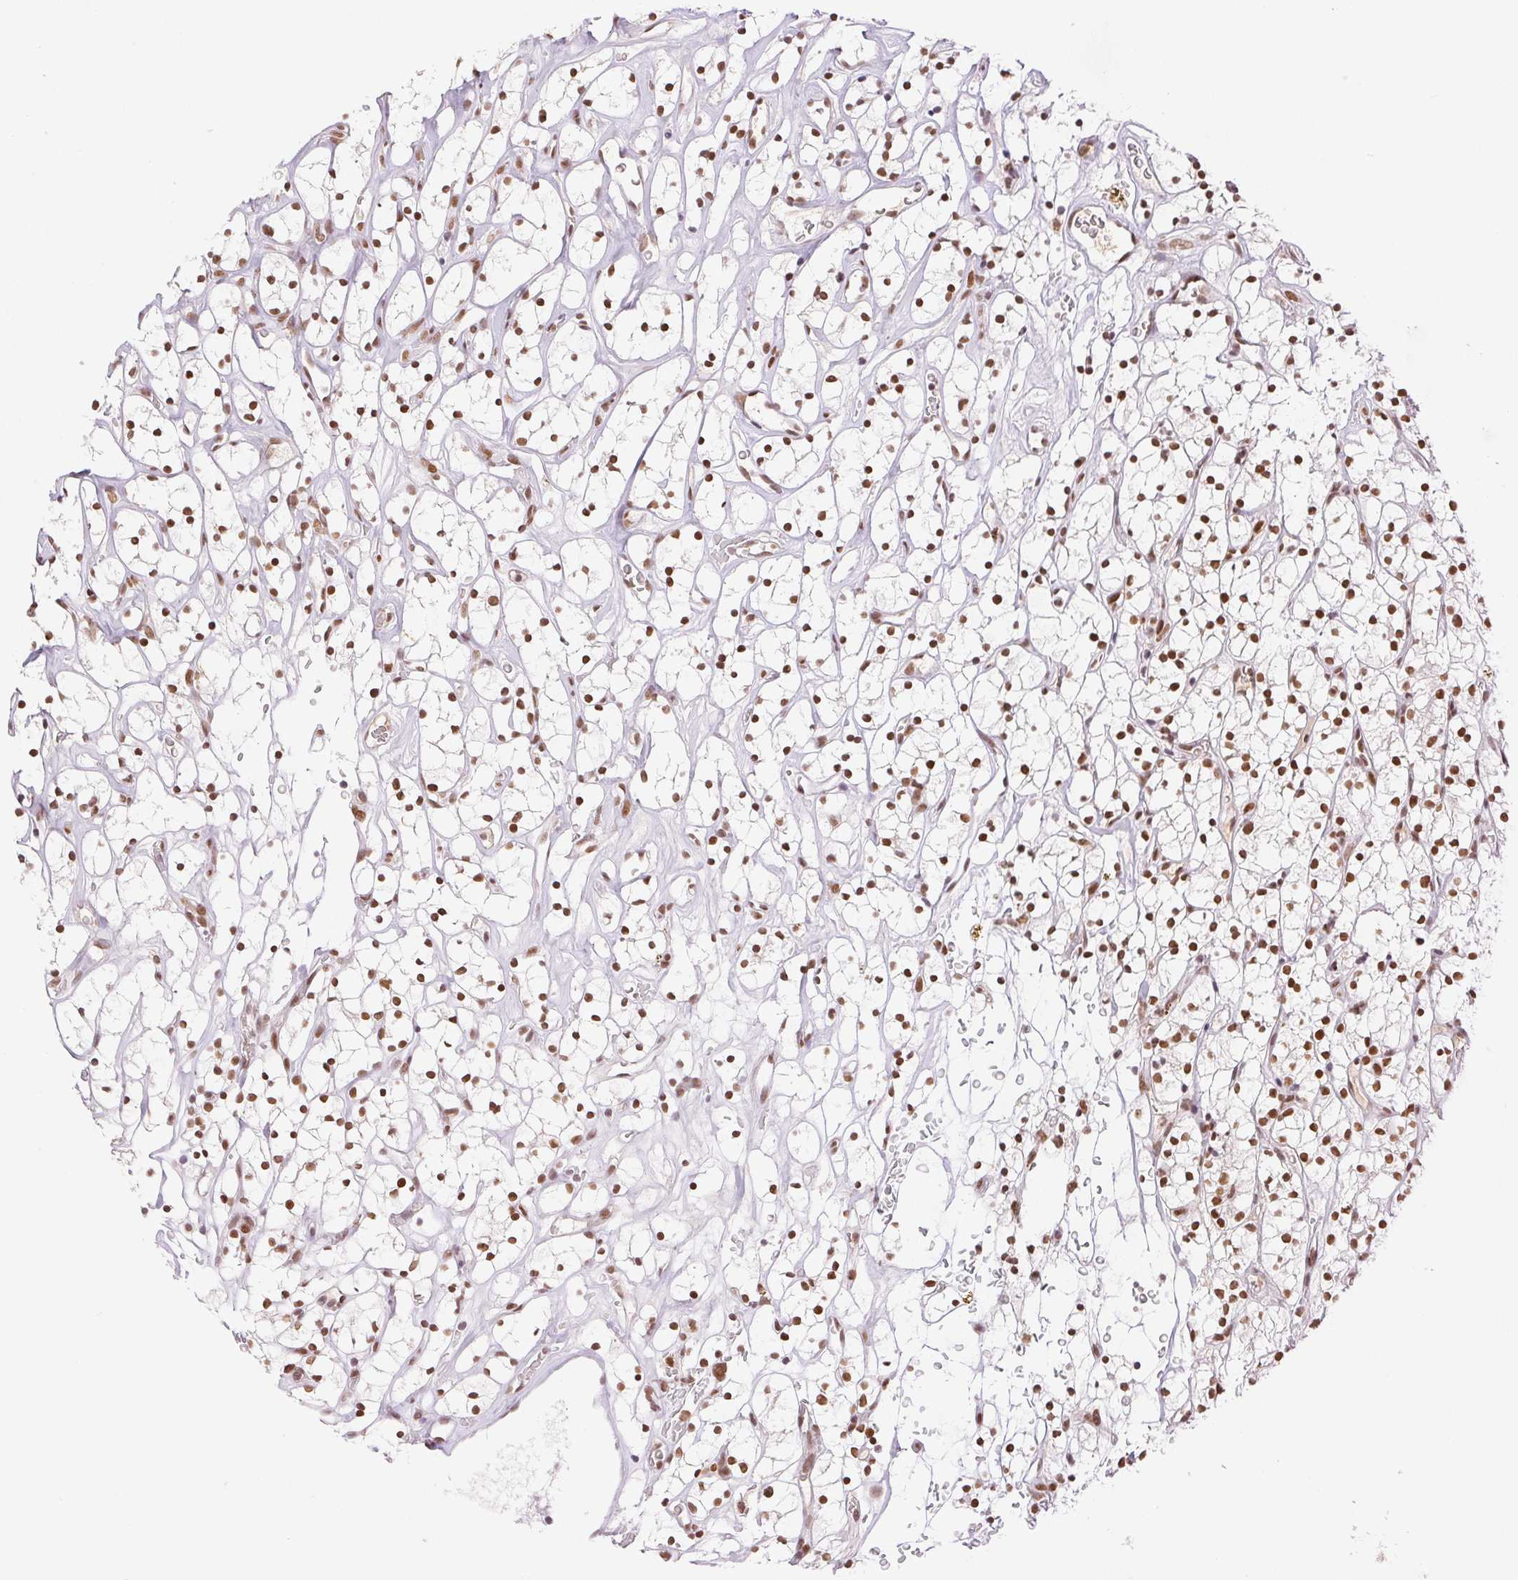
{"staining": {"intensity": "moderate", "quantity": ">75%", "location": "nuclear"}, "tissue": "renal cancer", "cell_type": "Tumor cells", "image_type": "cancer", "snomed": [{"axis": "morphology", "description": "Adenocarcinoma, NOS"}, {"axis": "topography", "description": "Kidney"}], "caption": "Human renal adenocarcinoma stained for a protein (brown) exhibits moderate nuclear positive staining in approximately >75% of tumor cells.", "gene": "H2AZ2", "patient": {"sex": "female", "age": 64}}